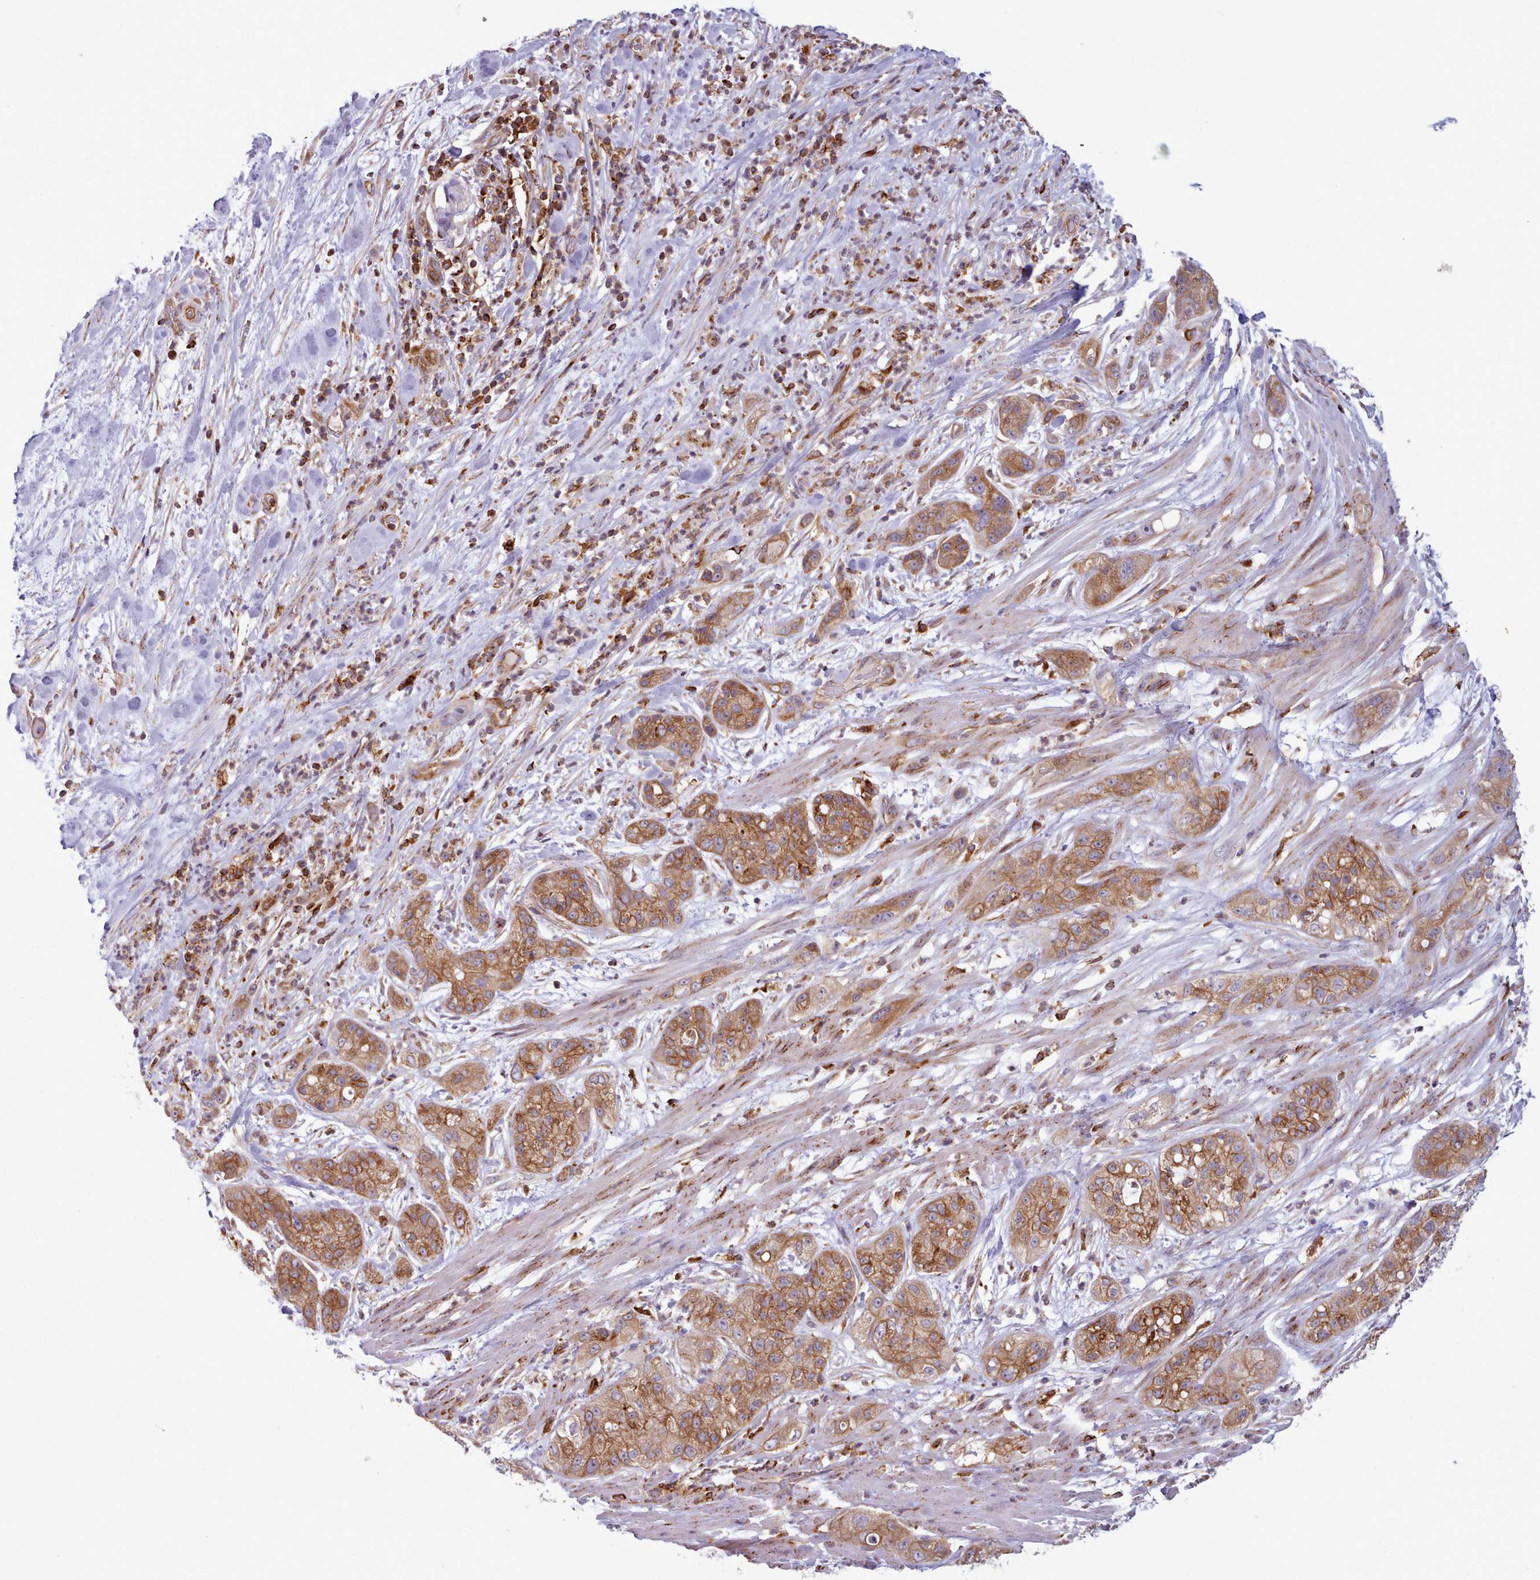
{"staining": {"intensity": "moderate", "quantity": ">75%", "location": "cytoplasmic/membranous"}, "tissue": "pancreatic cancer", "cell_type": "Tumor cells", "image_type": "cancer", "snomed": [{"axis": "morphology", "description": "Adenocarcinoma, NOS"}, {"axis": "topography", "description": "Pancreas"}], "caption": "Pancreatic cancer (adenocarcinoma) stained with a protein marker demonstrates moderate staining in tumor cells.", "gene": "CRYBG1", "patient": {"sex": "female", "age": 78}}